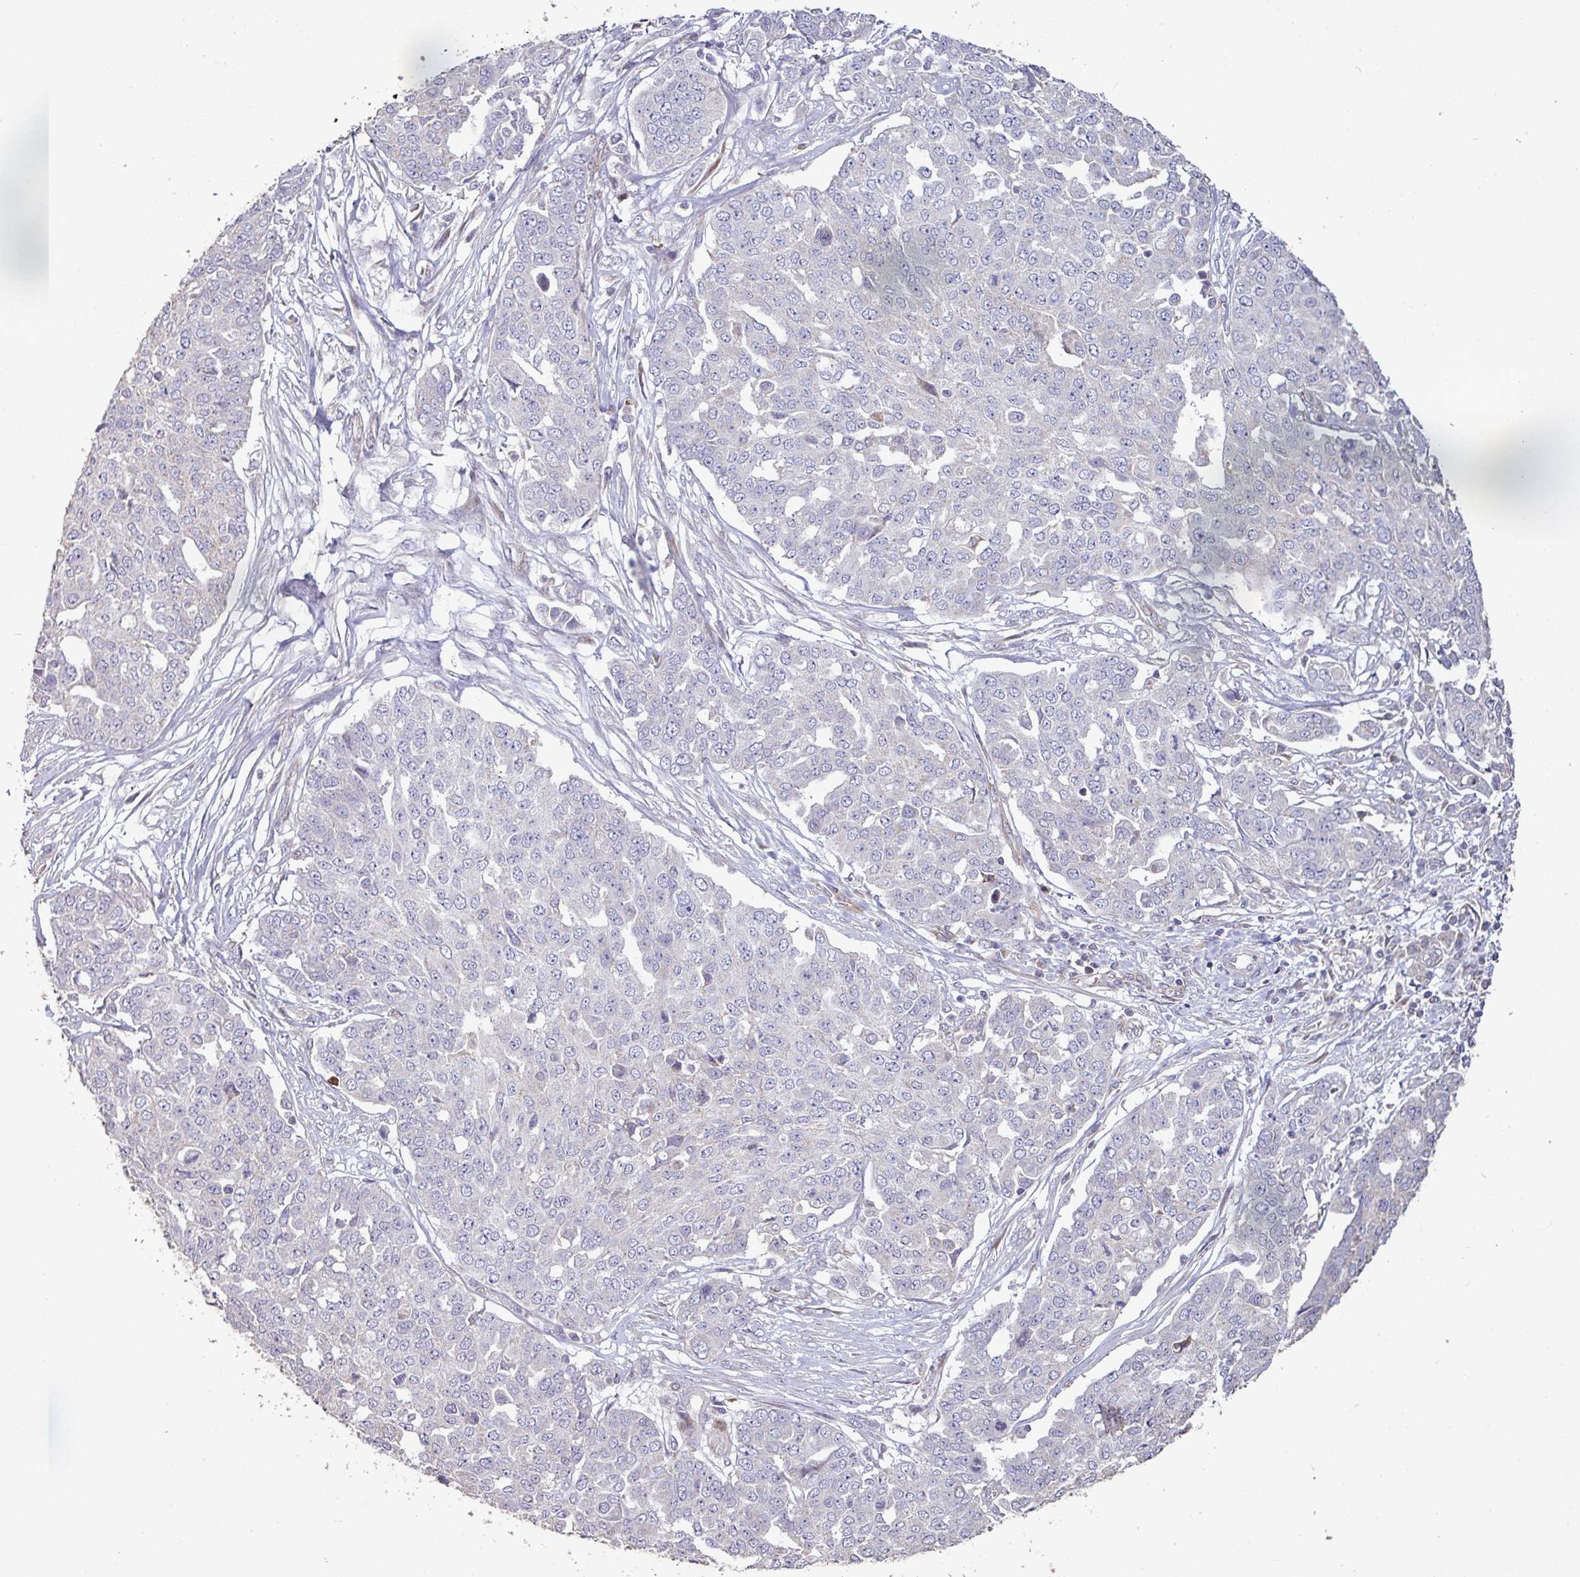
{"staining": {"intensity": "negative", "quantity": "none", "location": "none"}, "tissue": "ovarian cancer", "cell_type": "Tumor cells", "image_type": "cancer", "snomed": [{"axis": "morphology", "description": "Cystadenocarcinoma, serous, NOS"}, {"axis": "topography", "description": "Soft tissue"}, {"axis": "topography", "description": "Ovary"}], "caption": "This is an immunohistochemistry histopathology image of ovarian serous cystadenocarcinoma. There is no staining in tumor cells.", "gene": "RPL23A", "patient": {"sex": "female", "age": 57}}